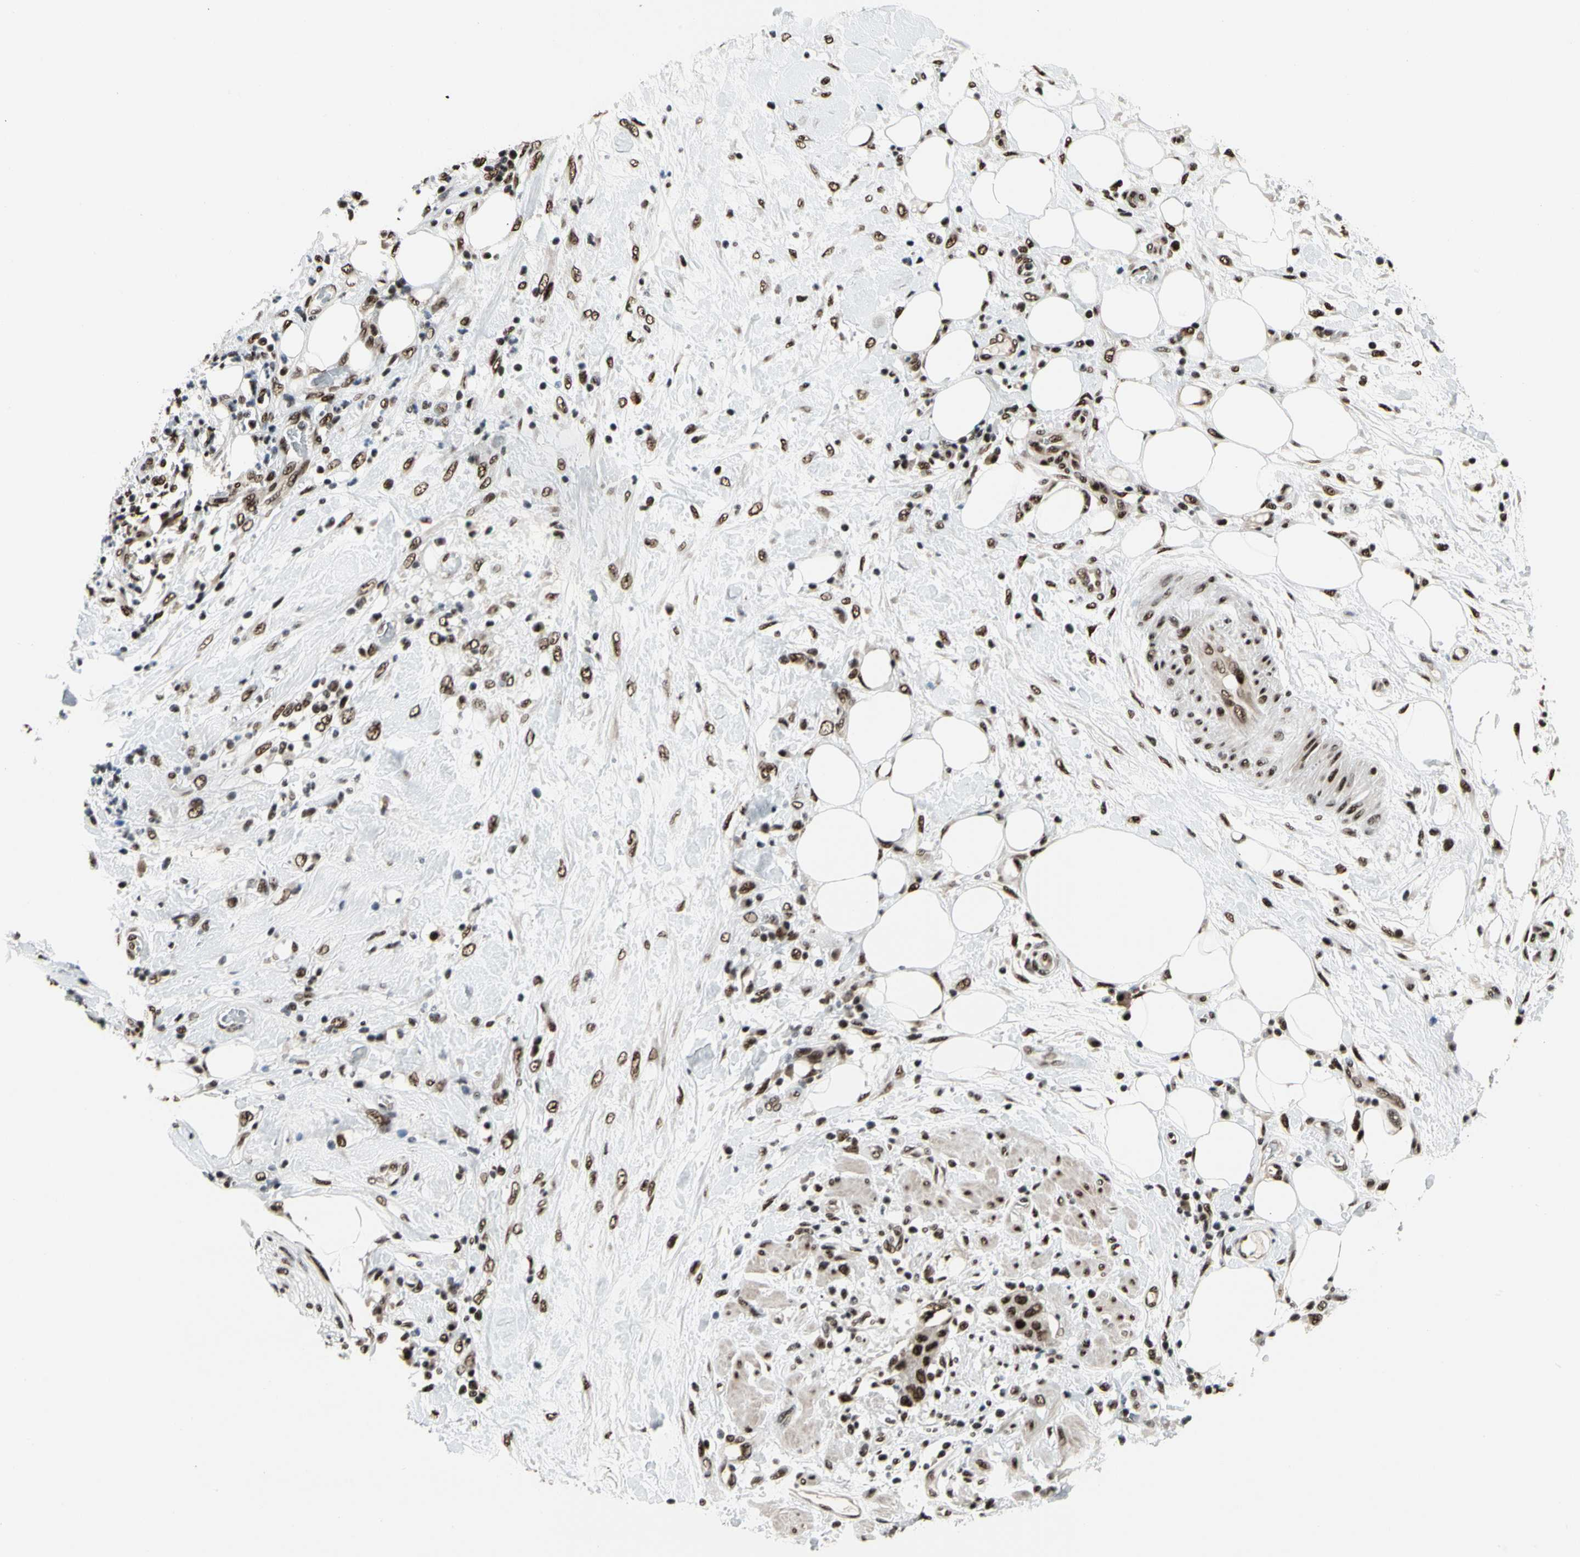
{"staining": {"intensity": "strong", "quantity": ">75%", "location": "nuclear"}, "tissue": "pancreatic cancer", "cell_type": "Tumor cells", "image_type": "cancer", "snomed": [{"axis": "morphology", "description": "Adenocarcinoma, NOS"}, {"axis": "topography", "description": "Pancreas"}], "caption": "A histopathology image showing strong nuclear expression in about >75% of tumor cells in adenocarcinoma (pancreatic), as visualized by brown immunohistochemical staining.", "gene": "SRSF11", "patient": {"sex": "female", "age": 78}}